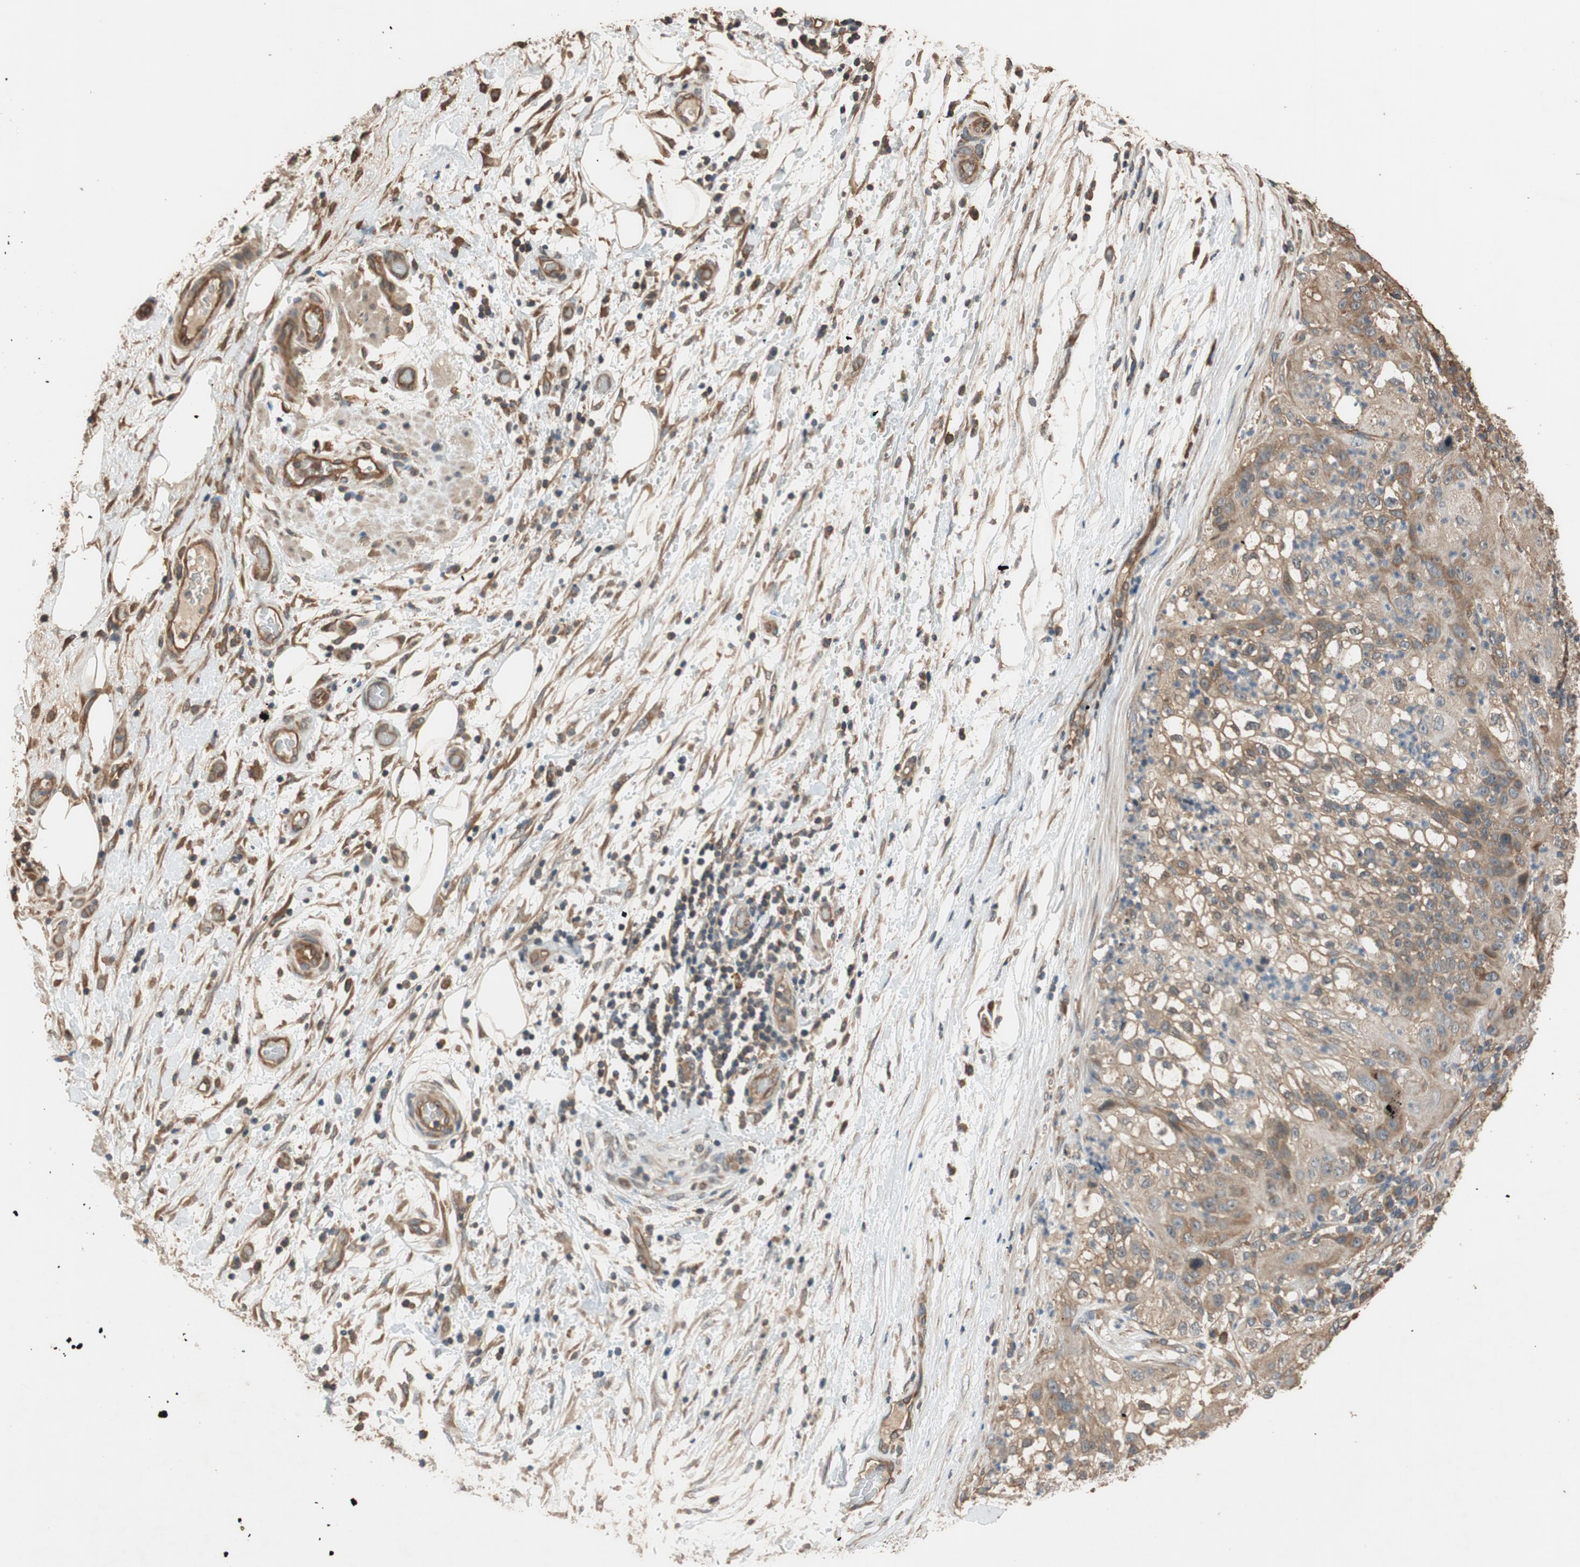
{"staining": {"intensity": "weak", "quantity": ">75%", "location": "cytoplasmic/membranous"}, "tissue": "lung cancer", "cell_type": "Tumor cells", "image_type": "cancer", "snomed": [{"axis": "morphology", "description": "Inflammation, NOS"}, {"axis": "morphology", "description": "Squamous cell carcinoma, NOS"}, {"axis": "topography", "description": "Lymph node"}, {"axis": "topography", "description": "Soft tissue"}, {"axis": "topography", "description": "Lung"}], "caption": "Brown immunohistochemical staining in squamous cell carcinoma (lung) displays weak cytoplasmic/membranous staining in approximately >75% of tumor cells.", "gene": "MST1R", "patient": {"sex": "male", "age": 66}}